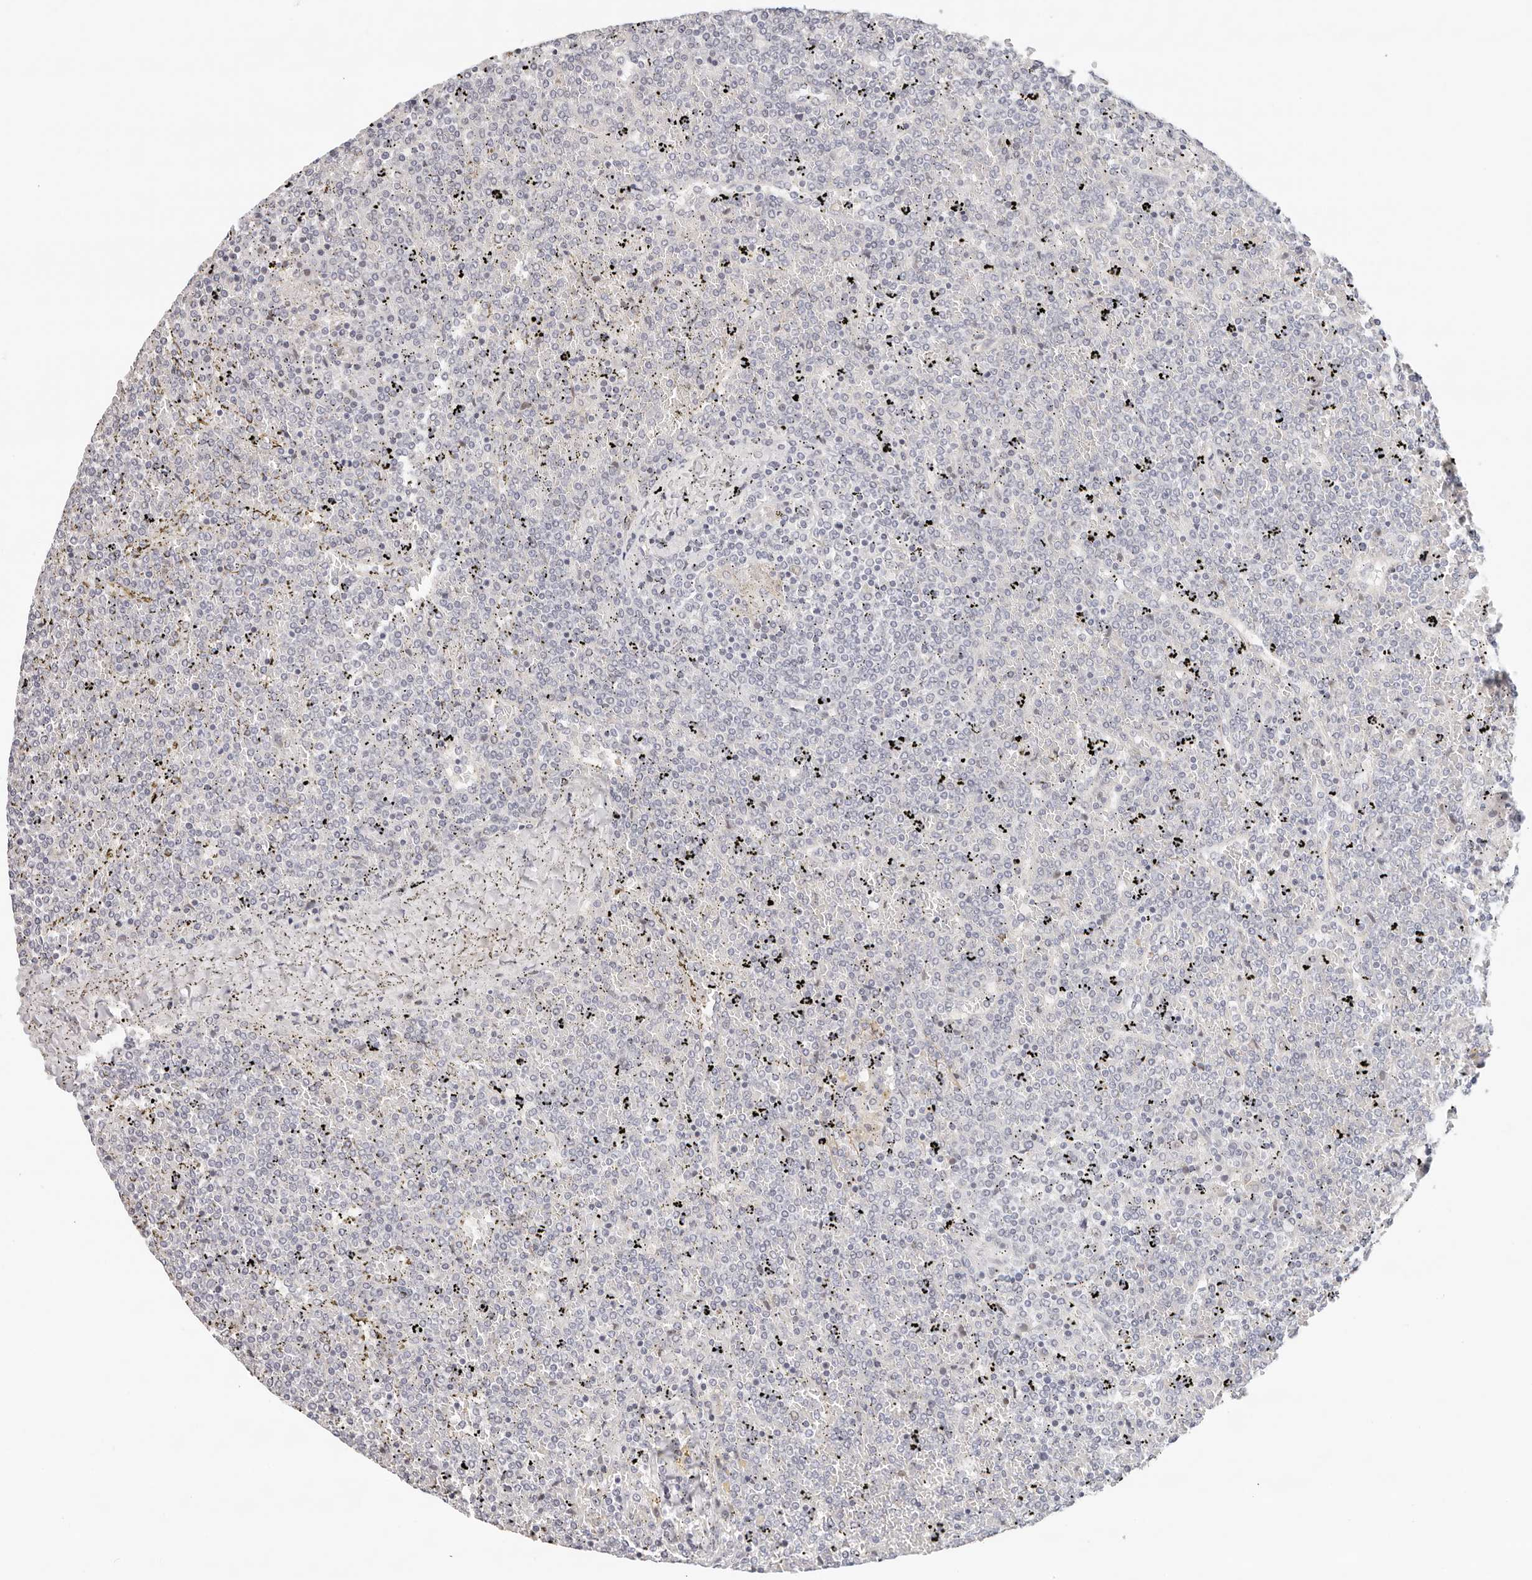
{"staining": {"intensity": "moderate", "quantity": "<25%", "location": "cytoplasmic/membranous"}, "tissue": "lymphoma", "cell_type": "Tumor cells", "image_type": "cancer", "snomed": [{"axis": "morphology", "description": "Malignant lymphoma, non-Hodgkin's type, Low grade"}, {"axis": "topography", "description": "Spleen"}], "caption": "DAB immunohistochemical staining of human lymphoma reveals moderate cytoplasmic/membranous protein staining in about <25% of tumor cells. (brown staining indicates protein expression, while blue staining denotes nuclei).", "gene": "AFDN", "patient": {"sex": "female", "age": 19}}